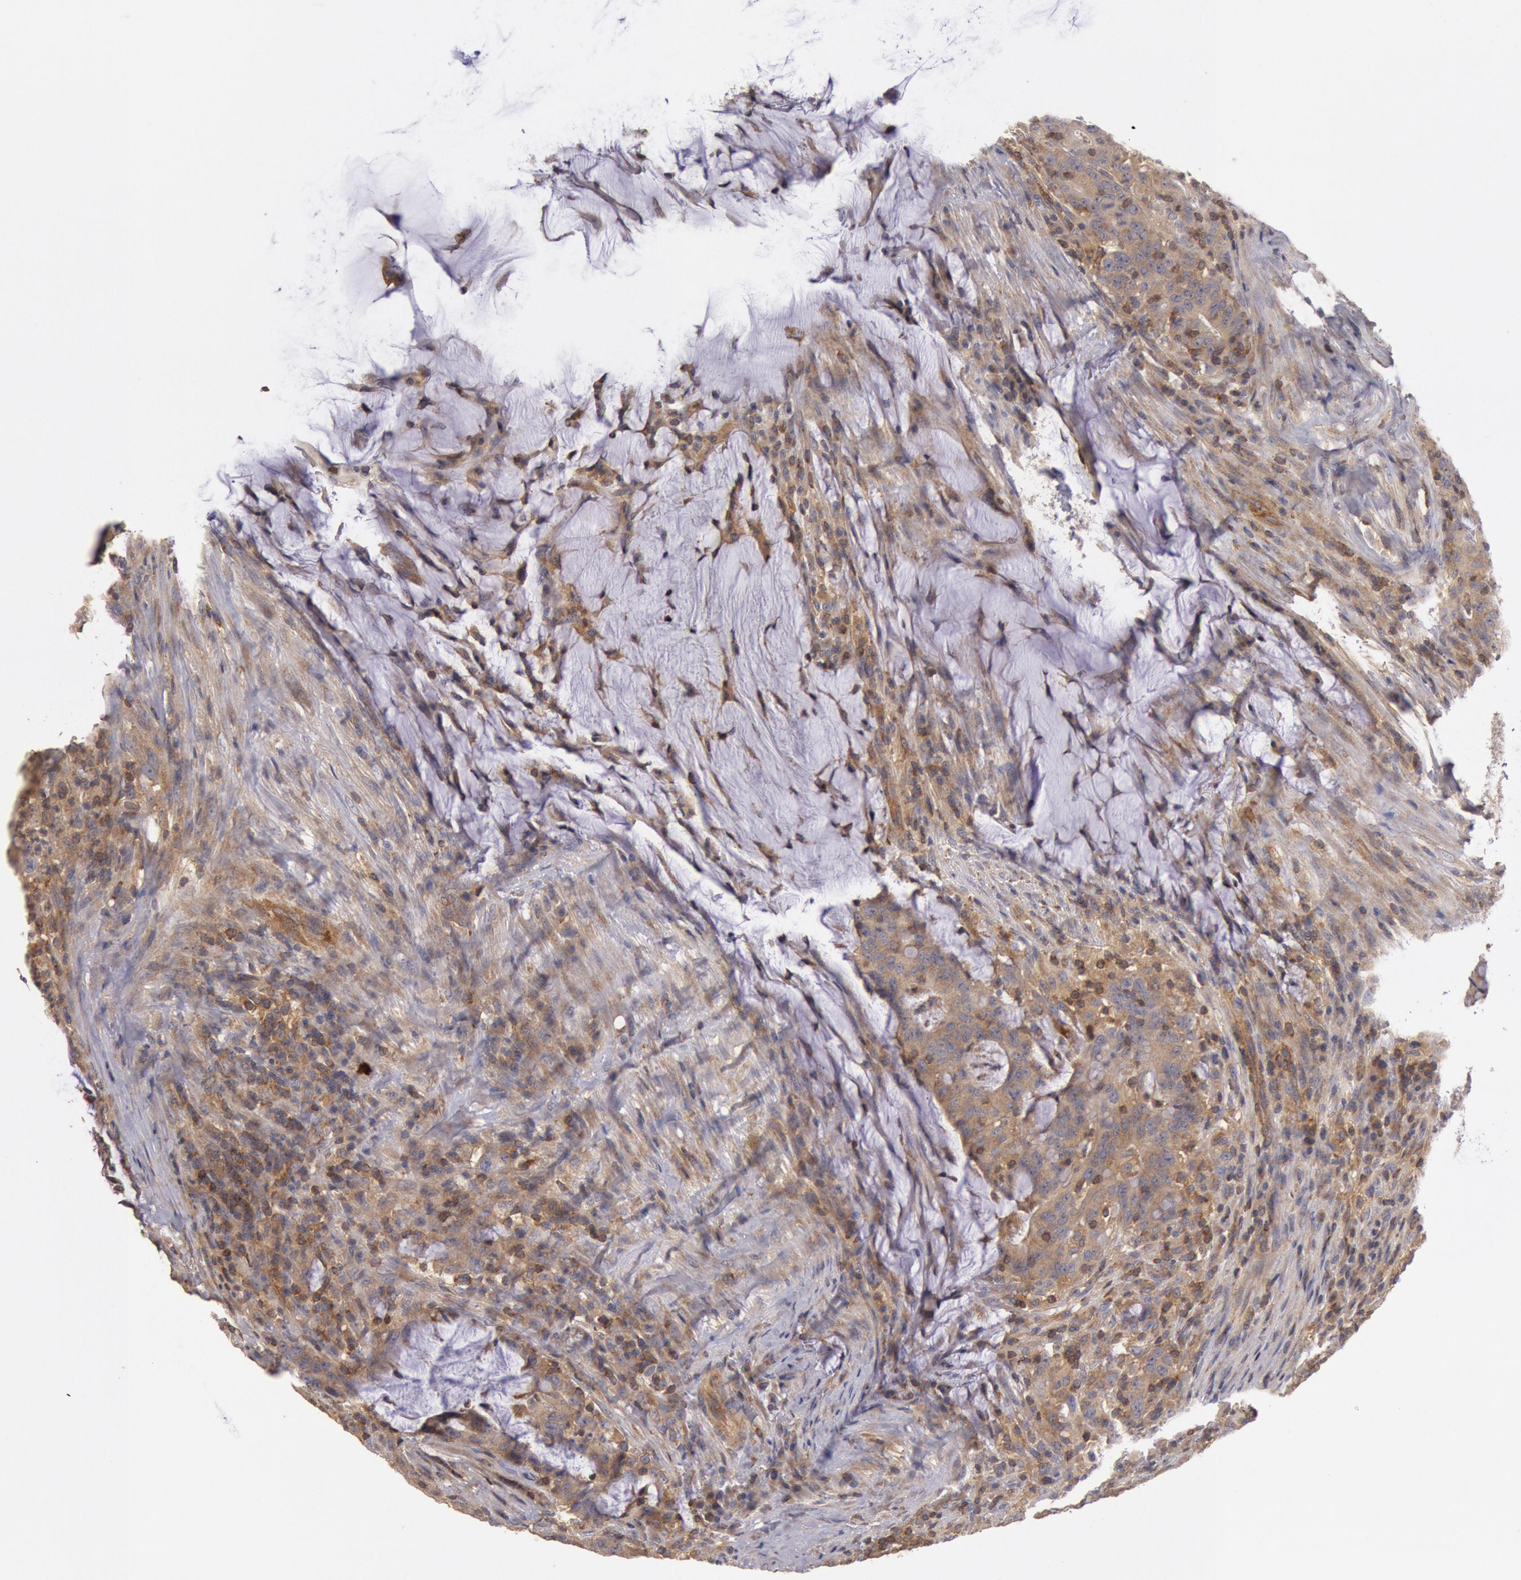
{"staining": {"intensity": "weak", "quantity": ">75%", "location": "cytoplasmic/membranous"}, "tissue": "colorectal cancer", "cell_type": "Tumor cells", "image_type": "cancer", "snomed": [{"axis": "morphology", "description": "Adenocarcinoma, NOS"}, {"axis": "topography", "description": "Colon"}], "caption": "Immunohistochemical staining of colorectal cancer (adenocarcinoma) demonstrates low levels of weak cytoplasmic/membranous protein staining in approximately >75% of tumor cells. Nuclei are stained in blue.", "gene": "PIK3R1", "patient": {"sex": "male", "age": 54}}